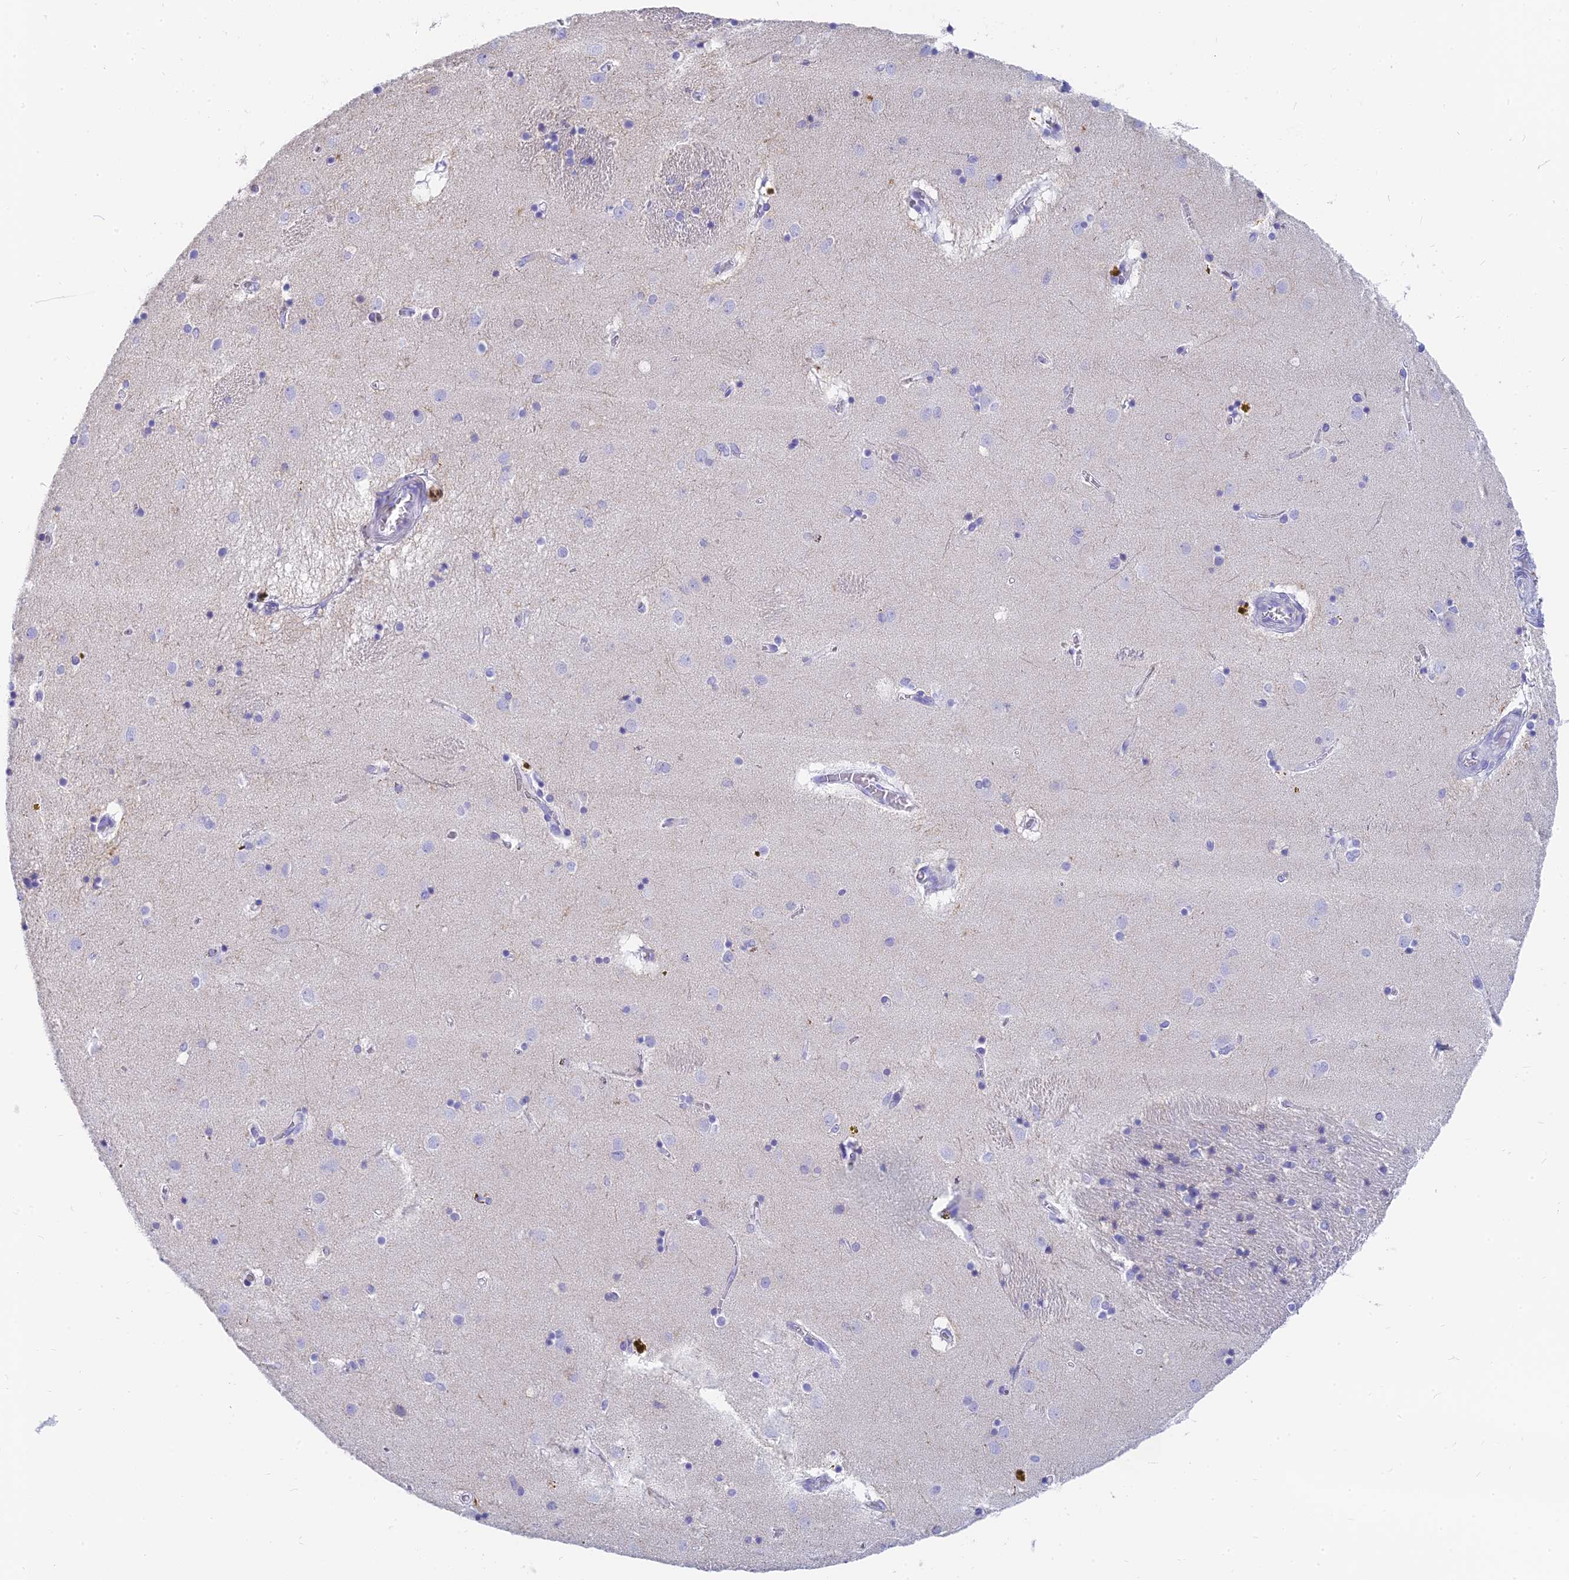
{"staining": {"intensity": "negative", "quantity": "none", "location": "none"}, "tissue": "caudate", "cell_type": "Glial cells", "image_type": "normal", "snomed": [{"axis": "morphology", "description": "Normal tissue, NOS"}, {"axis": "topography", "description": "Lateral ventricle wall"}], "caption": "Glial cells are negative for brown protein staining in benign caudate. (DAB immunohistochemistry (IHC) visualized using brightfield microscopy, high magnification).", "gene": "SLC36A2", "patient": {"sex": "male", "age": 70}}